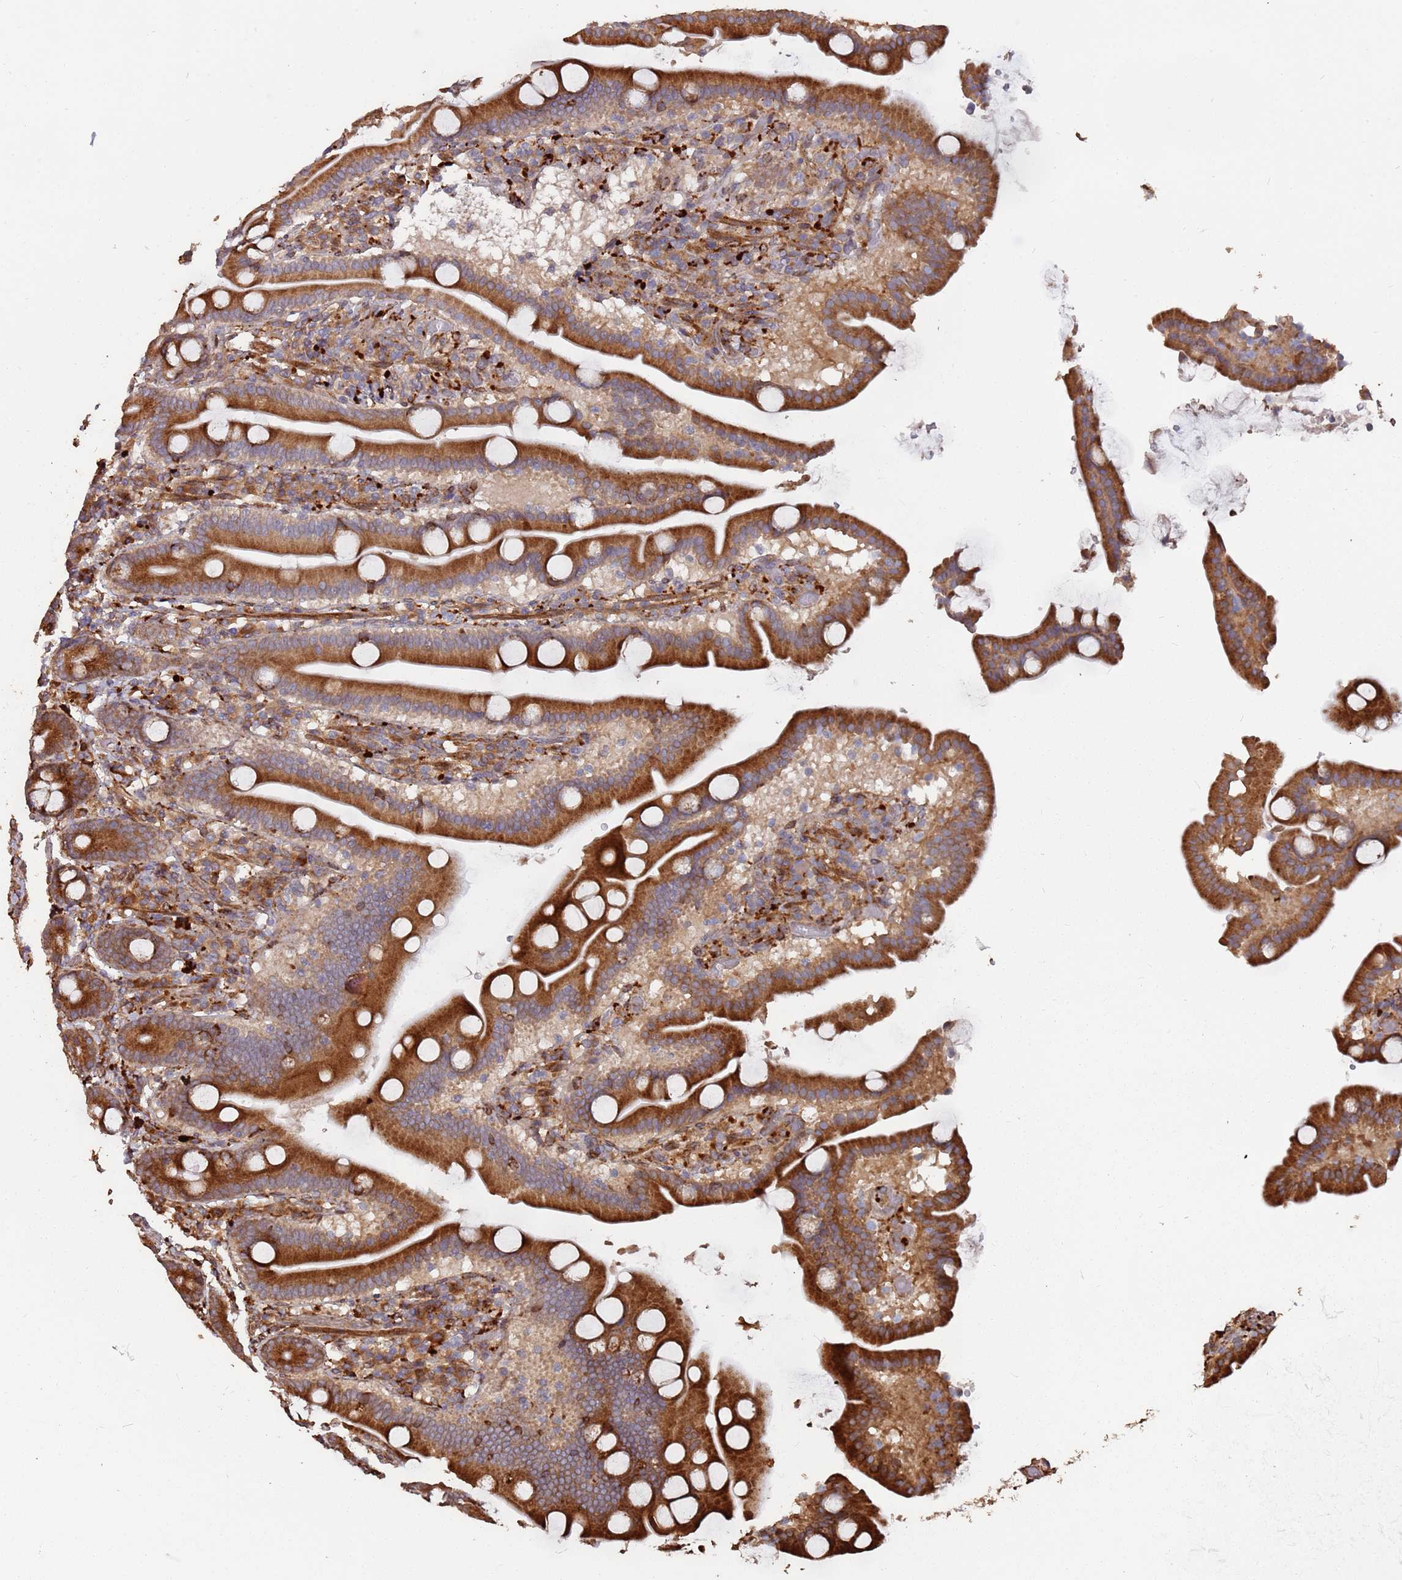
{"staining": {"intensity": "strong", "quantity": ">75%", "location": "cytoplasmic/membranous"}, "tissue": "duodenum", "cell_type": "Glandular cells", "image_type": "normal", "snomed": [{"axis": "morphology", "description": "Normal tissue, NOS"}, {"axis": "topography", "description": "Duodenum"}], "caption": "High-magnification brightfield microscopy of unremarkable duodenum stained with DAB (3,3'-diaminobenzidine) (brown) and counterstained with hematoxylin (blue). glandular cells exhibit strong cytoplasmic/membranous positivity is appreciated in about>75% of cells.", "gene": "LACC1", "patient": {"sex": "male", "age": 55}}